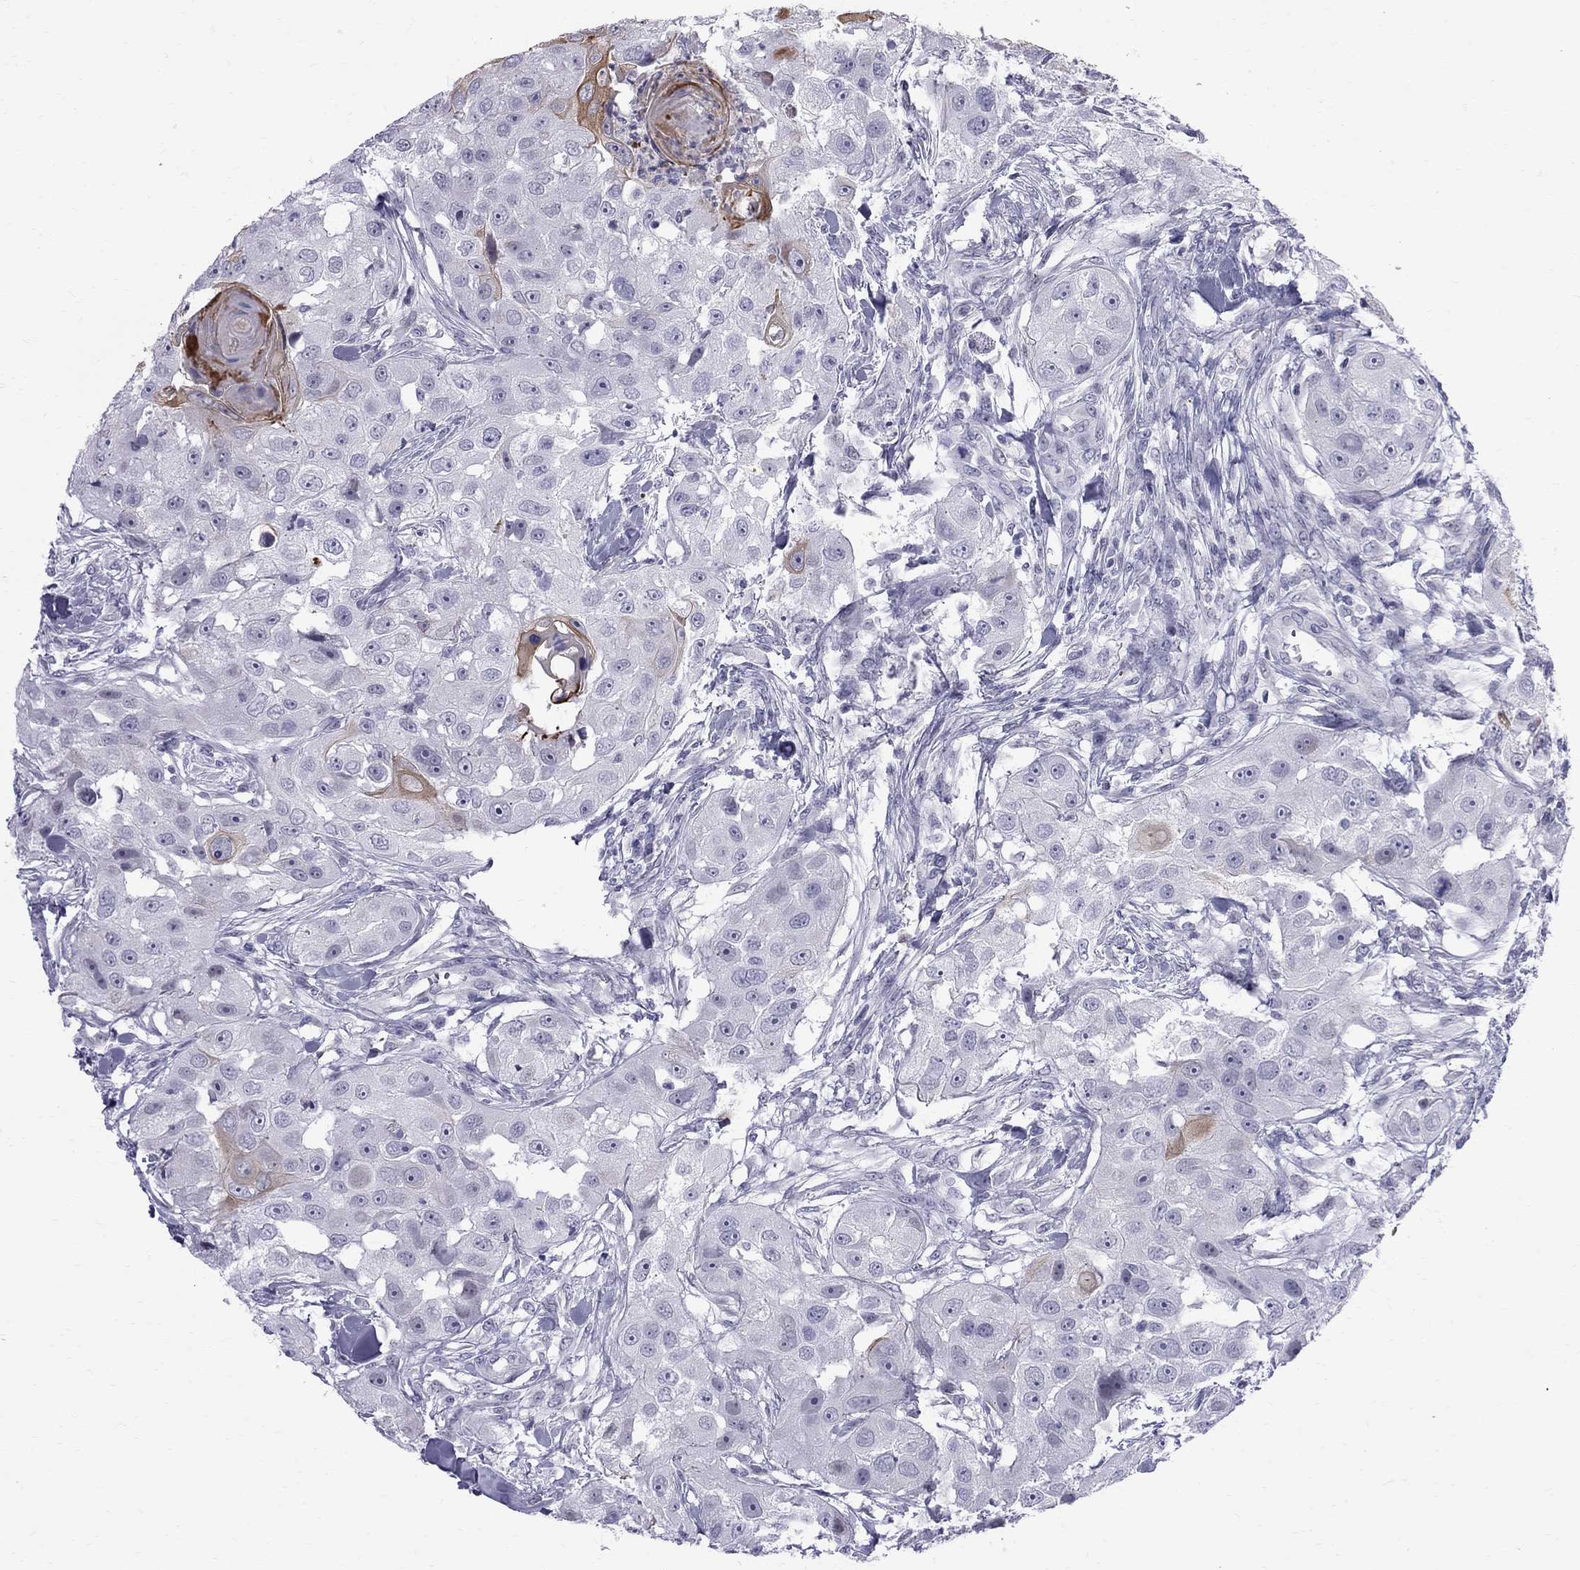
{"staining": {"intensity": "moderate", "quantity": "<25%", "location": "cytoplasmic/membranous"}, "tissue": "head and neck cancer", "cell_type": "Tumor cells", "image_type": "cancer", "snomed": [{"axis": "morphology", "description": "Squamous cell carcinoma, NOS"}, {"axis": "topography", "description": "Head-Neck"}], "caption": "IHC of squamous cell carcinoma (head and neck) shows low levels of moderate cytoplasmic/membranous staining in about <25% of tumor cells.", "gene": "MUC15", "patient": {"sex": "male", "age": 51}}